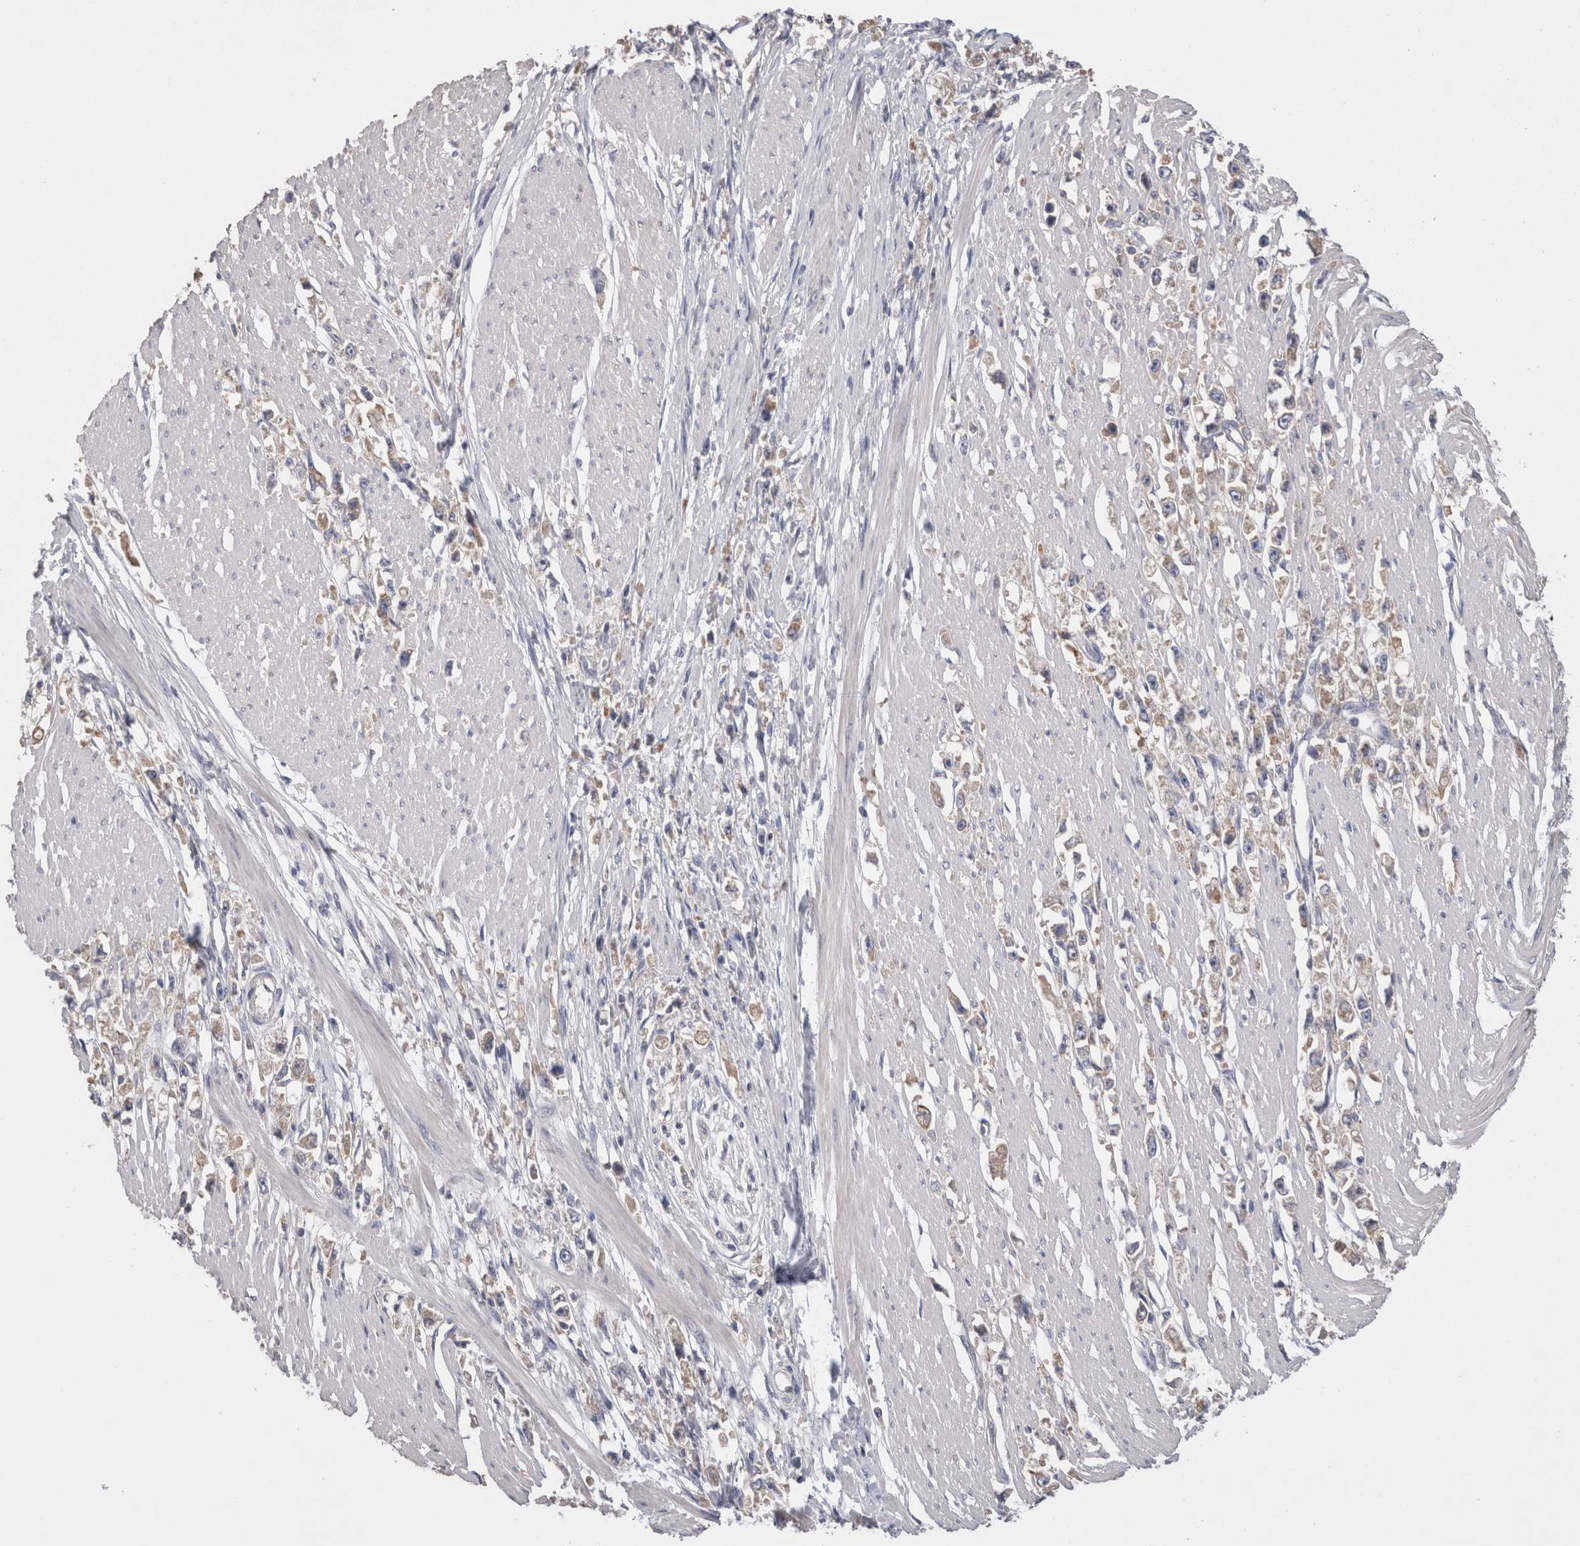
{"staining": {"intensity": "weak", "quantity": ">75%", "location": "cytoplasmic/membranous"}, "tissue": "stomach cancer", "cell_type": "Tumor cells", "image_type": "cancer", "snomed": [{"axis": "morphology", "description": "Adenocarcinoma, NOS"}, {"axis": "topography", "description": "Stomach"}], "caption": "Adenocarcinoma (stomach) stained with a brown dye reveals weak cytoplasmic/membranous positive positivity in approximately >75% of tumor cells.", "gene": "OTOR", "patient": {"sex": "female", "age": 59}}